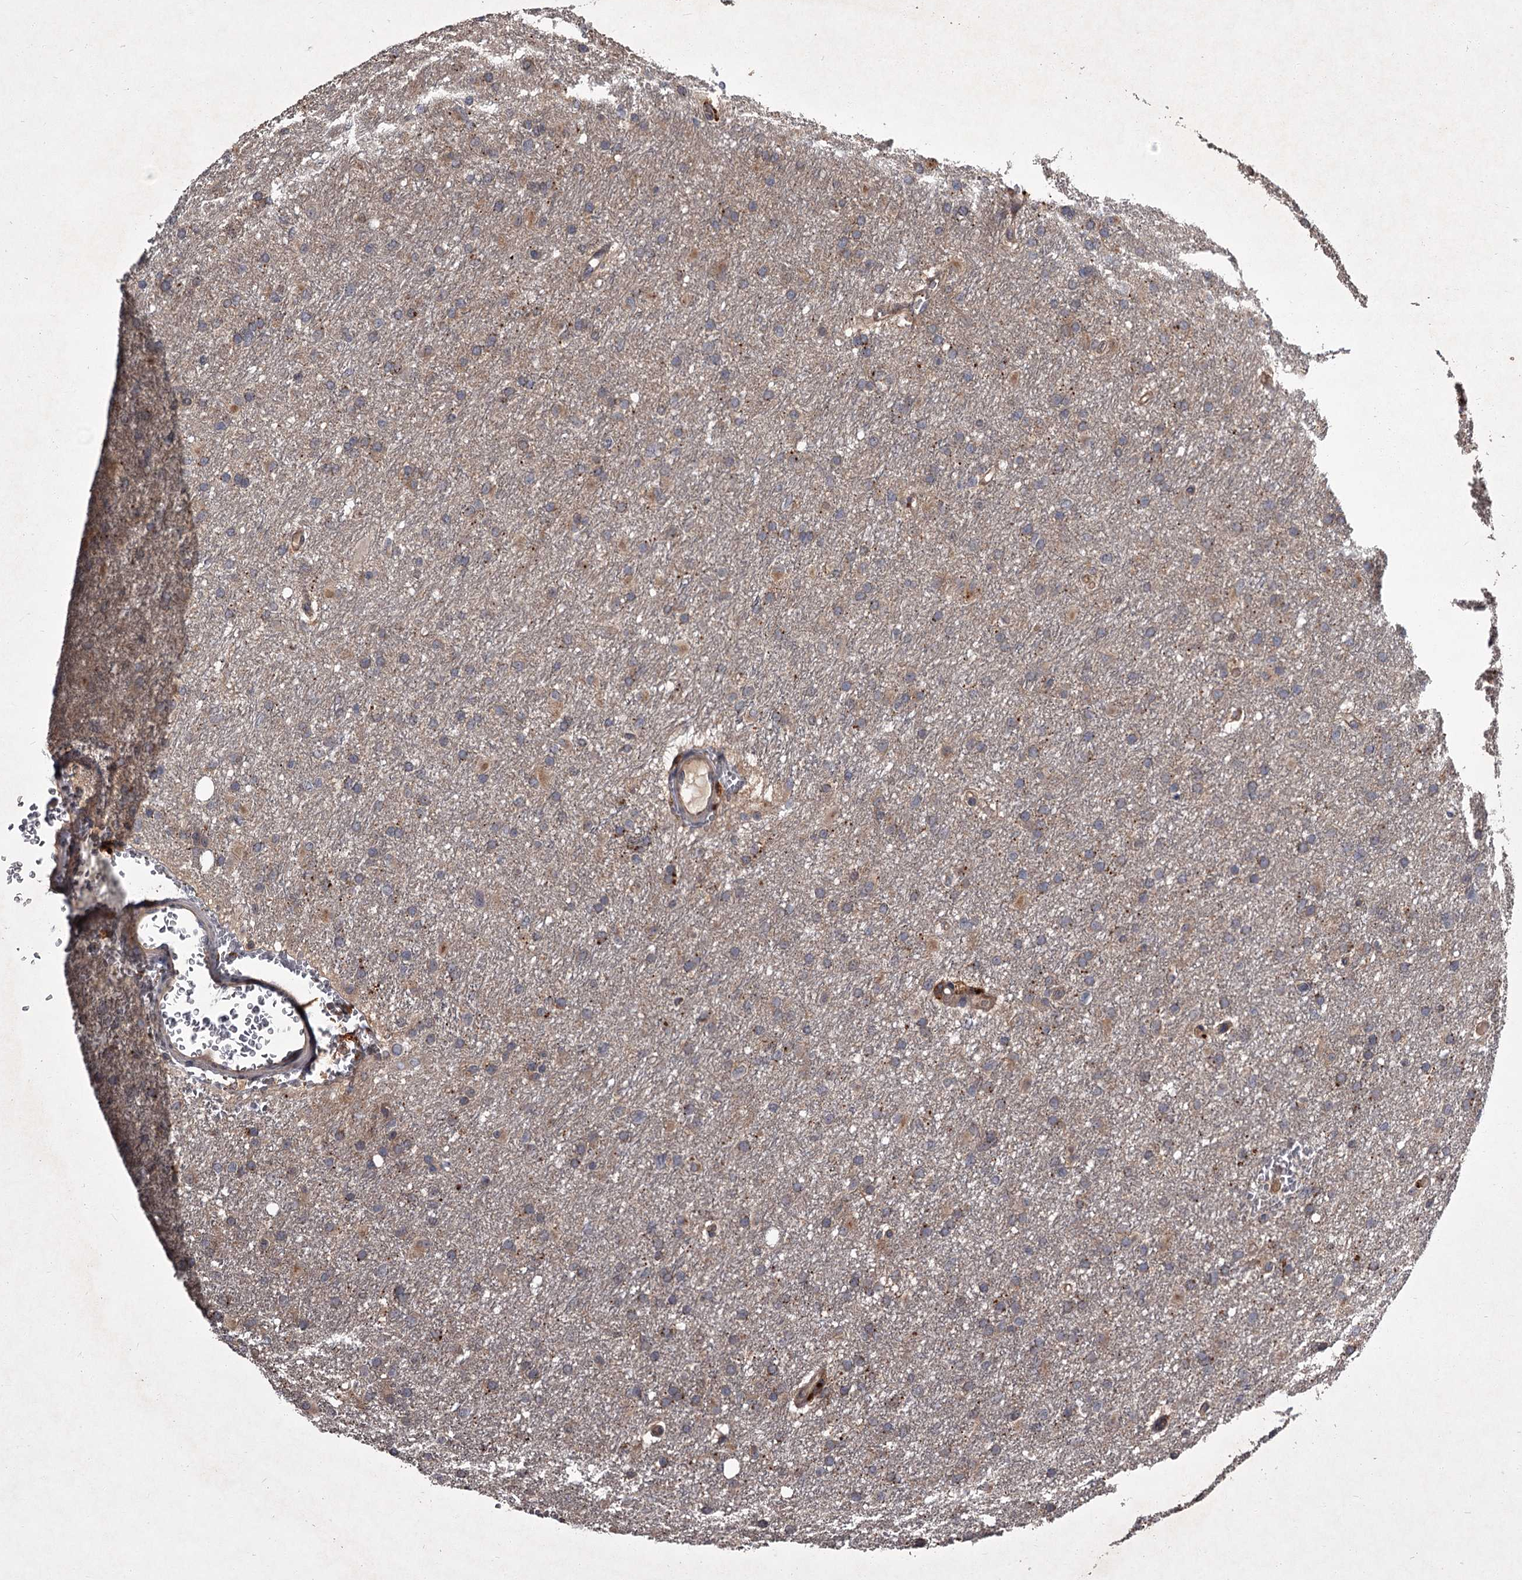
{"staining": {"intensity": "weak", "quantity": "<25%", "location": "cytoplasmic/membranous"}, "tissue": "glioma", "cell_type": "Tumor cells", "image_type": "cancer", "snomed": [{"axis": "morphology", "description": "Glioma, malignant, High grade"}, {"axis": "topography", "description": "Cerebral cortex"}], "caption": "This is an immunohistochemistry (IHC) histopathology image of malignant high-grade glioma. There is no expression in tumor cells.", "gene": "UNC93B1", "patient": {"sex": "female", "age": 36}}